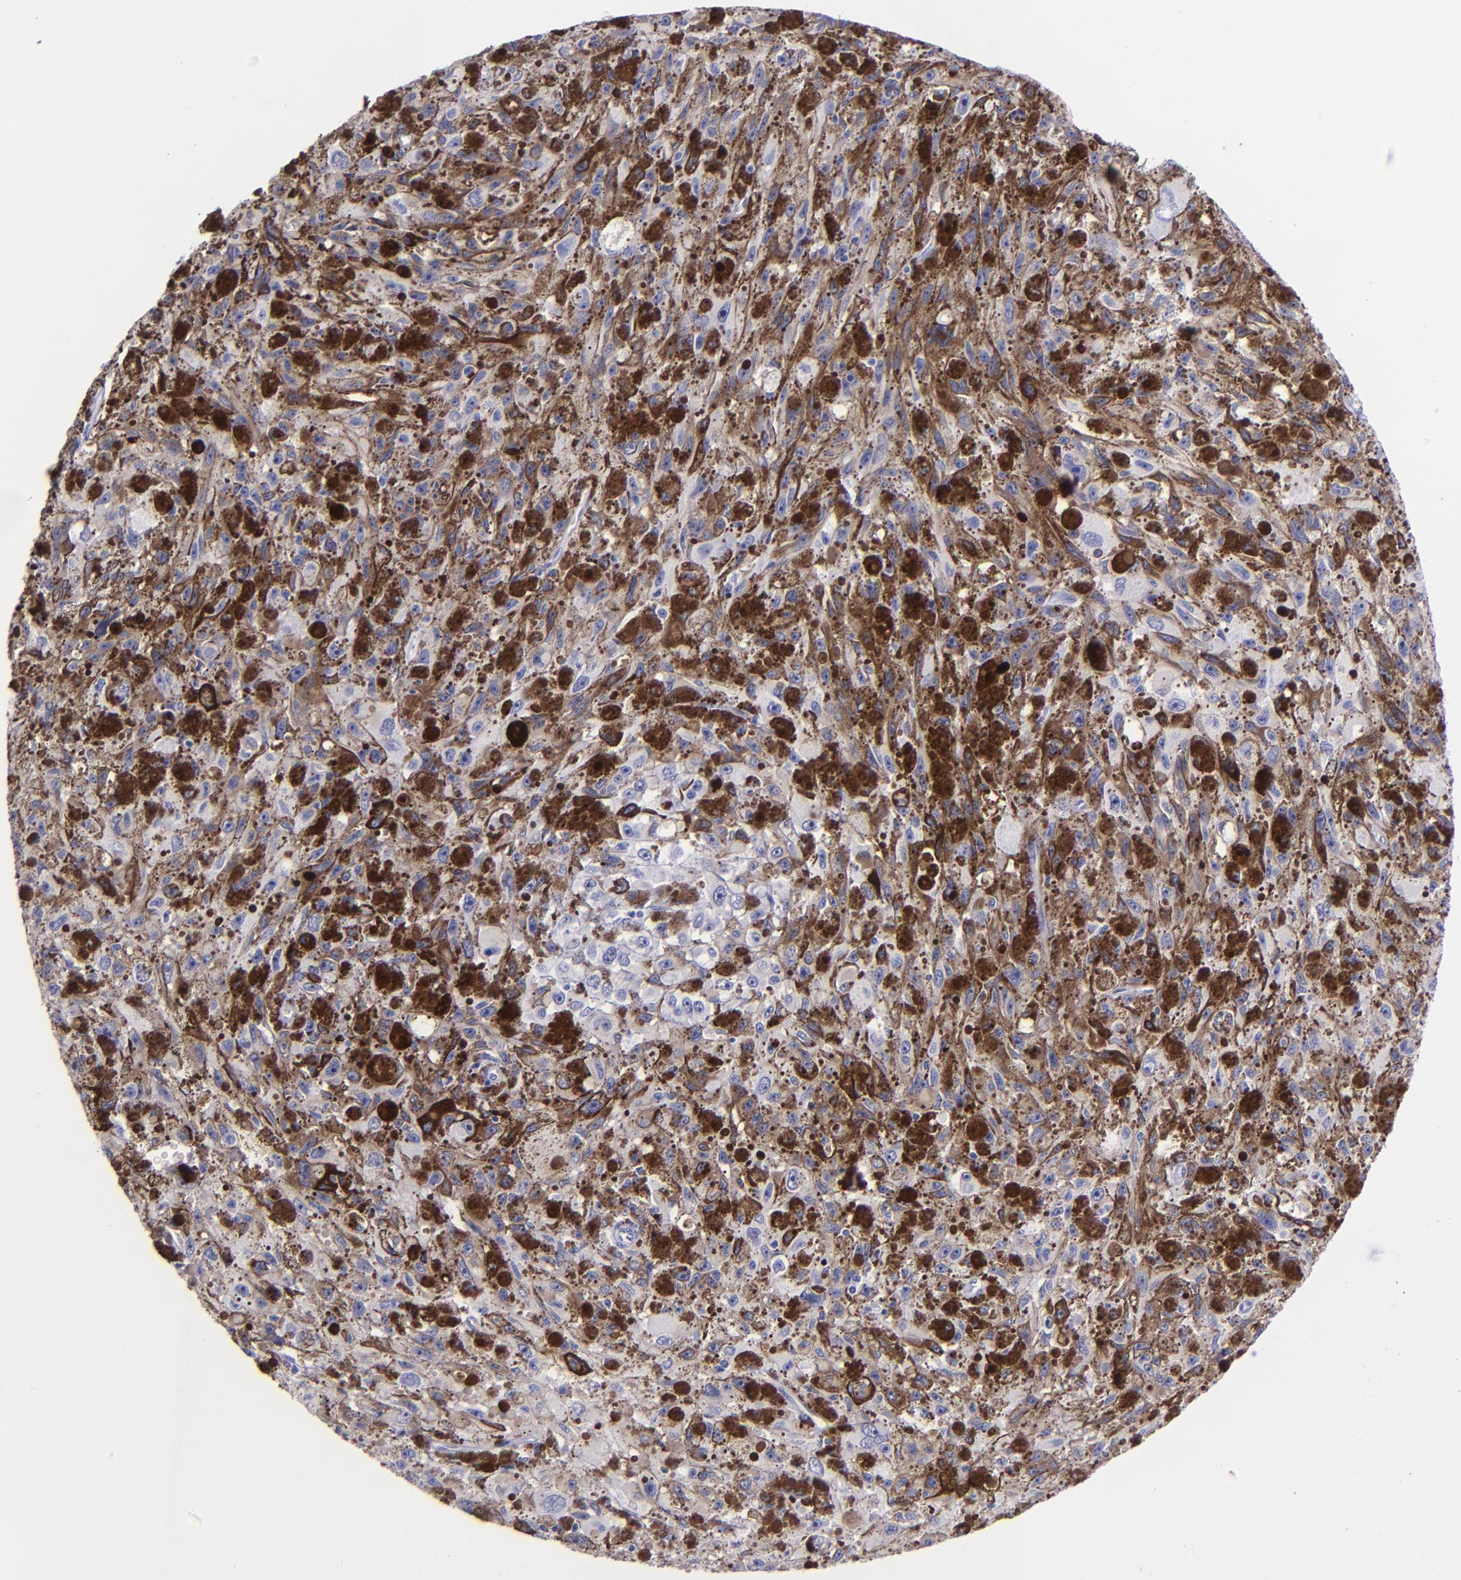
{"staining": {"intensity": "negative", "quantity": "none", "location": "none"}, "tissue": "melanoma", "cell_type": "Tumor cells", "image_type": "cancer", "snomed": [{"axis": "morphology", "description": "Malignant melanoma, NOS"}, {"axis": "topography", "description": "Skin"}], "caption": "This is a photomicrograph of IHC staining of melanoma, which shows no staining in tumor cells.", "gene": "KNG1", "patient": {"sex": "female", "age": 104}}